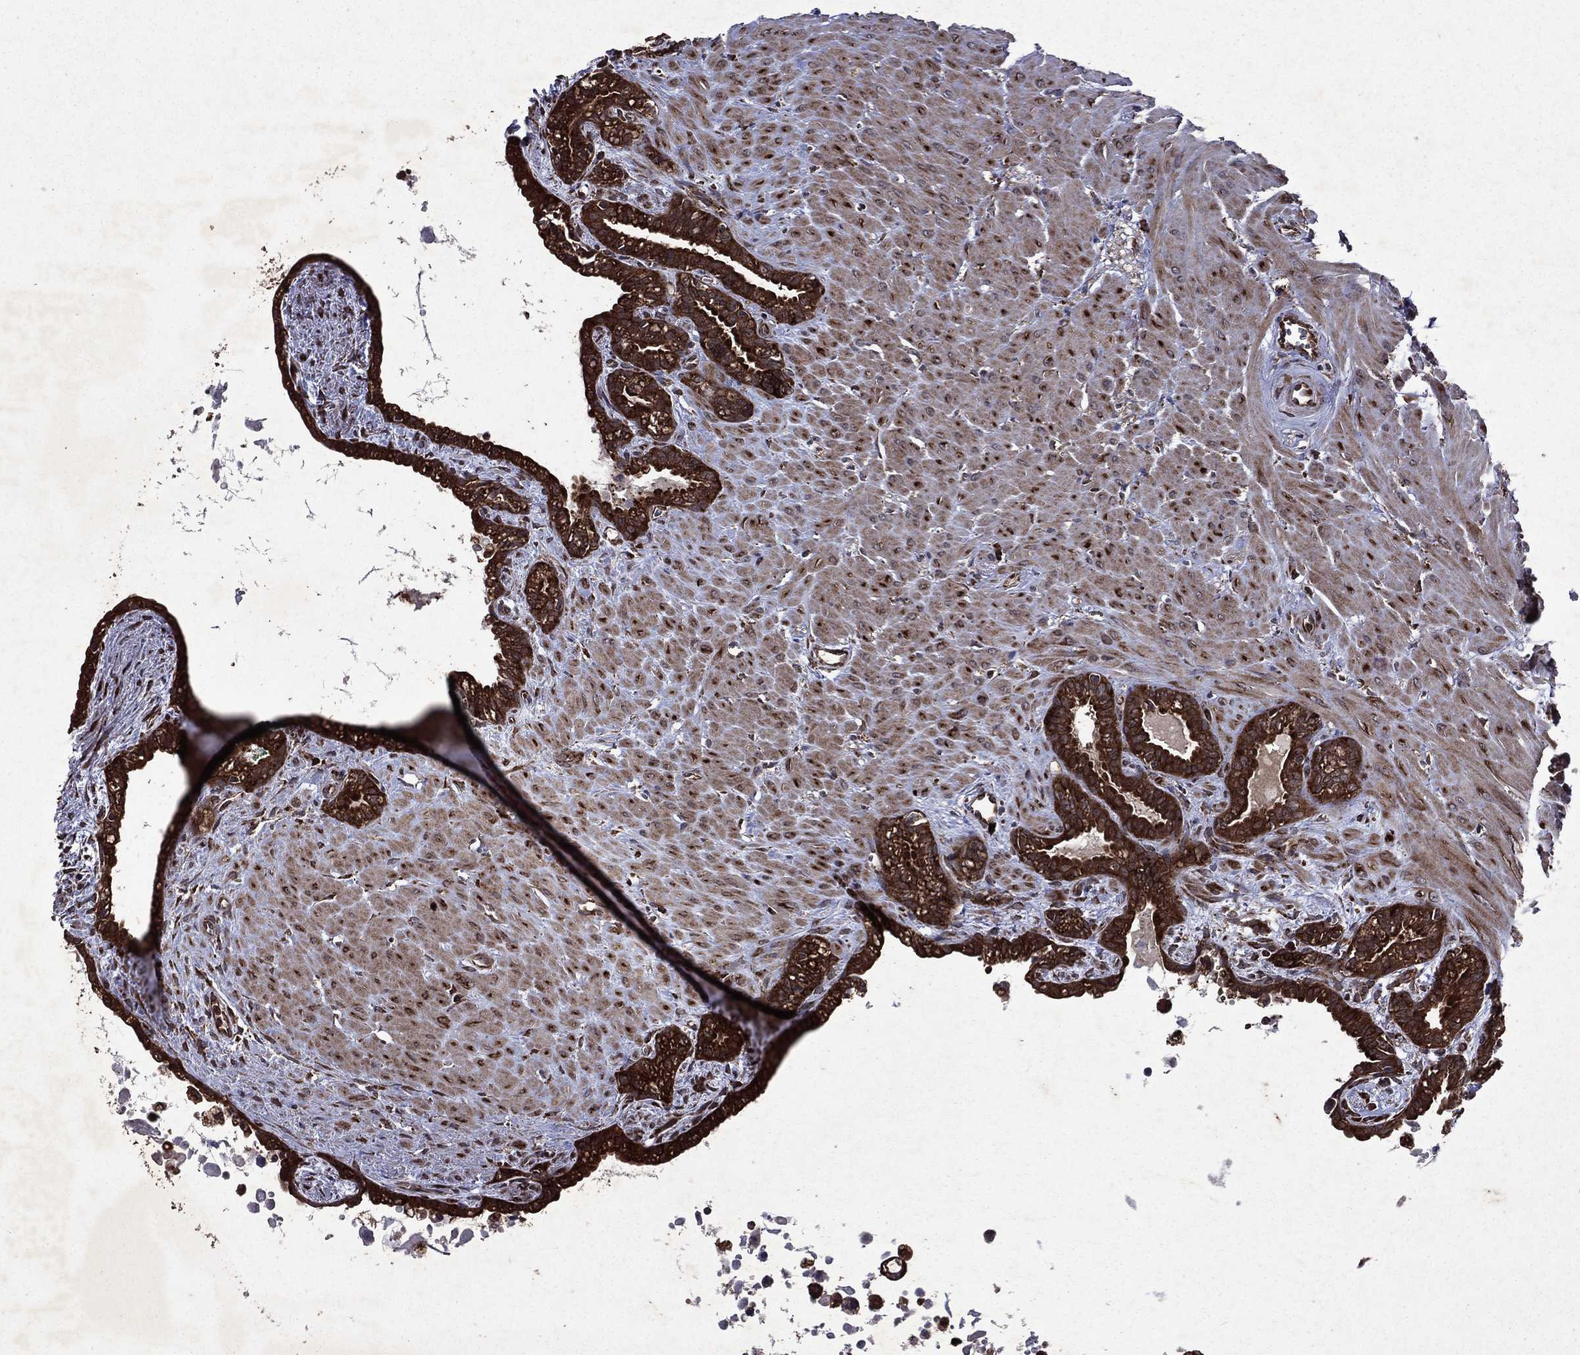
{"staining": {"intensity": "strong", "quantity": ">75%", "location": "cytoplasmic/membranous"}, "tissue": "seminal vesicle", "cell_type": "Glandular cells", "image_type": "normal", "snomed": [{"axis": "morphology", "description": "Normal tissue, NOS"}, {"axis": "morphology", "description": "Urothelial carcinoma, NOS"}, {"axis": "topography", "description": "Urinary bladder"}, {"axis": "topography", "description": "Seminal veicle"}], "caption": "Seminal vesicle stained for a protein exhibits strong cytoplasmic/membranous positivity in glandular cells. (IHC, brightfield microscopy, high magnification).", "gene": "EIF2B4", "patient": {"sex": "male", "age": 76}}